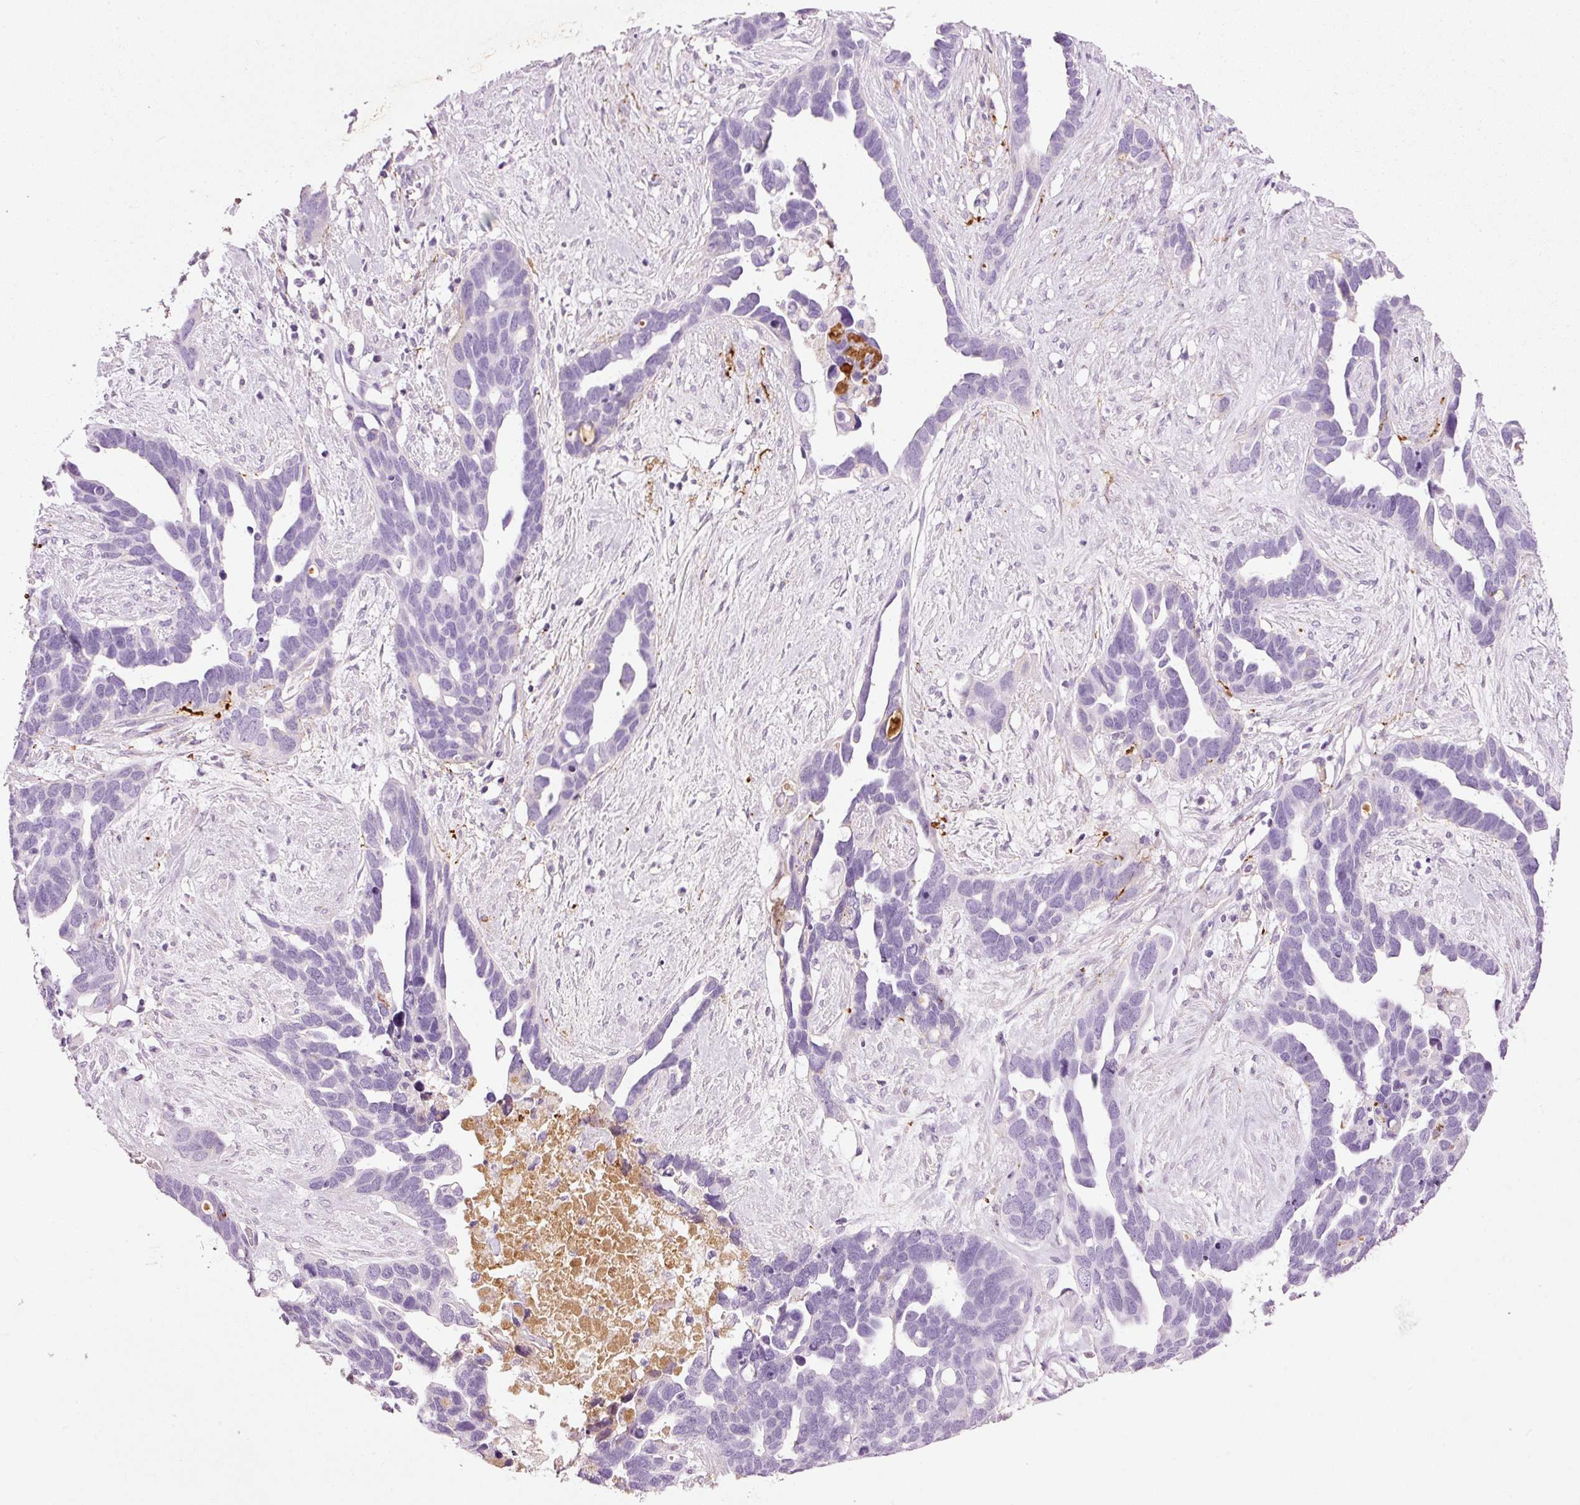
{"staining": {"intensity": "negative", "quantity": "none", "location": "none"}, "tissue": "ovarian cancer", "cell_type": "Tumor cells", "image_type": "cancer", "snomed": [{"axis": "morphology", "description": "Cystadenocarcinoma, serous, NOS"}, {"axis": "topography", "description": "Ovary"}], "caption": "Immunohistochemical staining of ovarian cancer (serous cystadenocarcinoma) reveals no significant staining in tumor cells.", "gene": "MFAP4", "patient": {"sex": "female", "age": 54}}